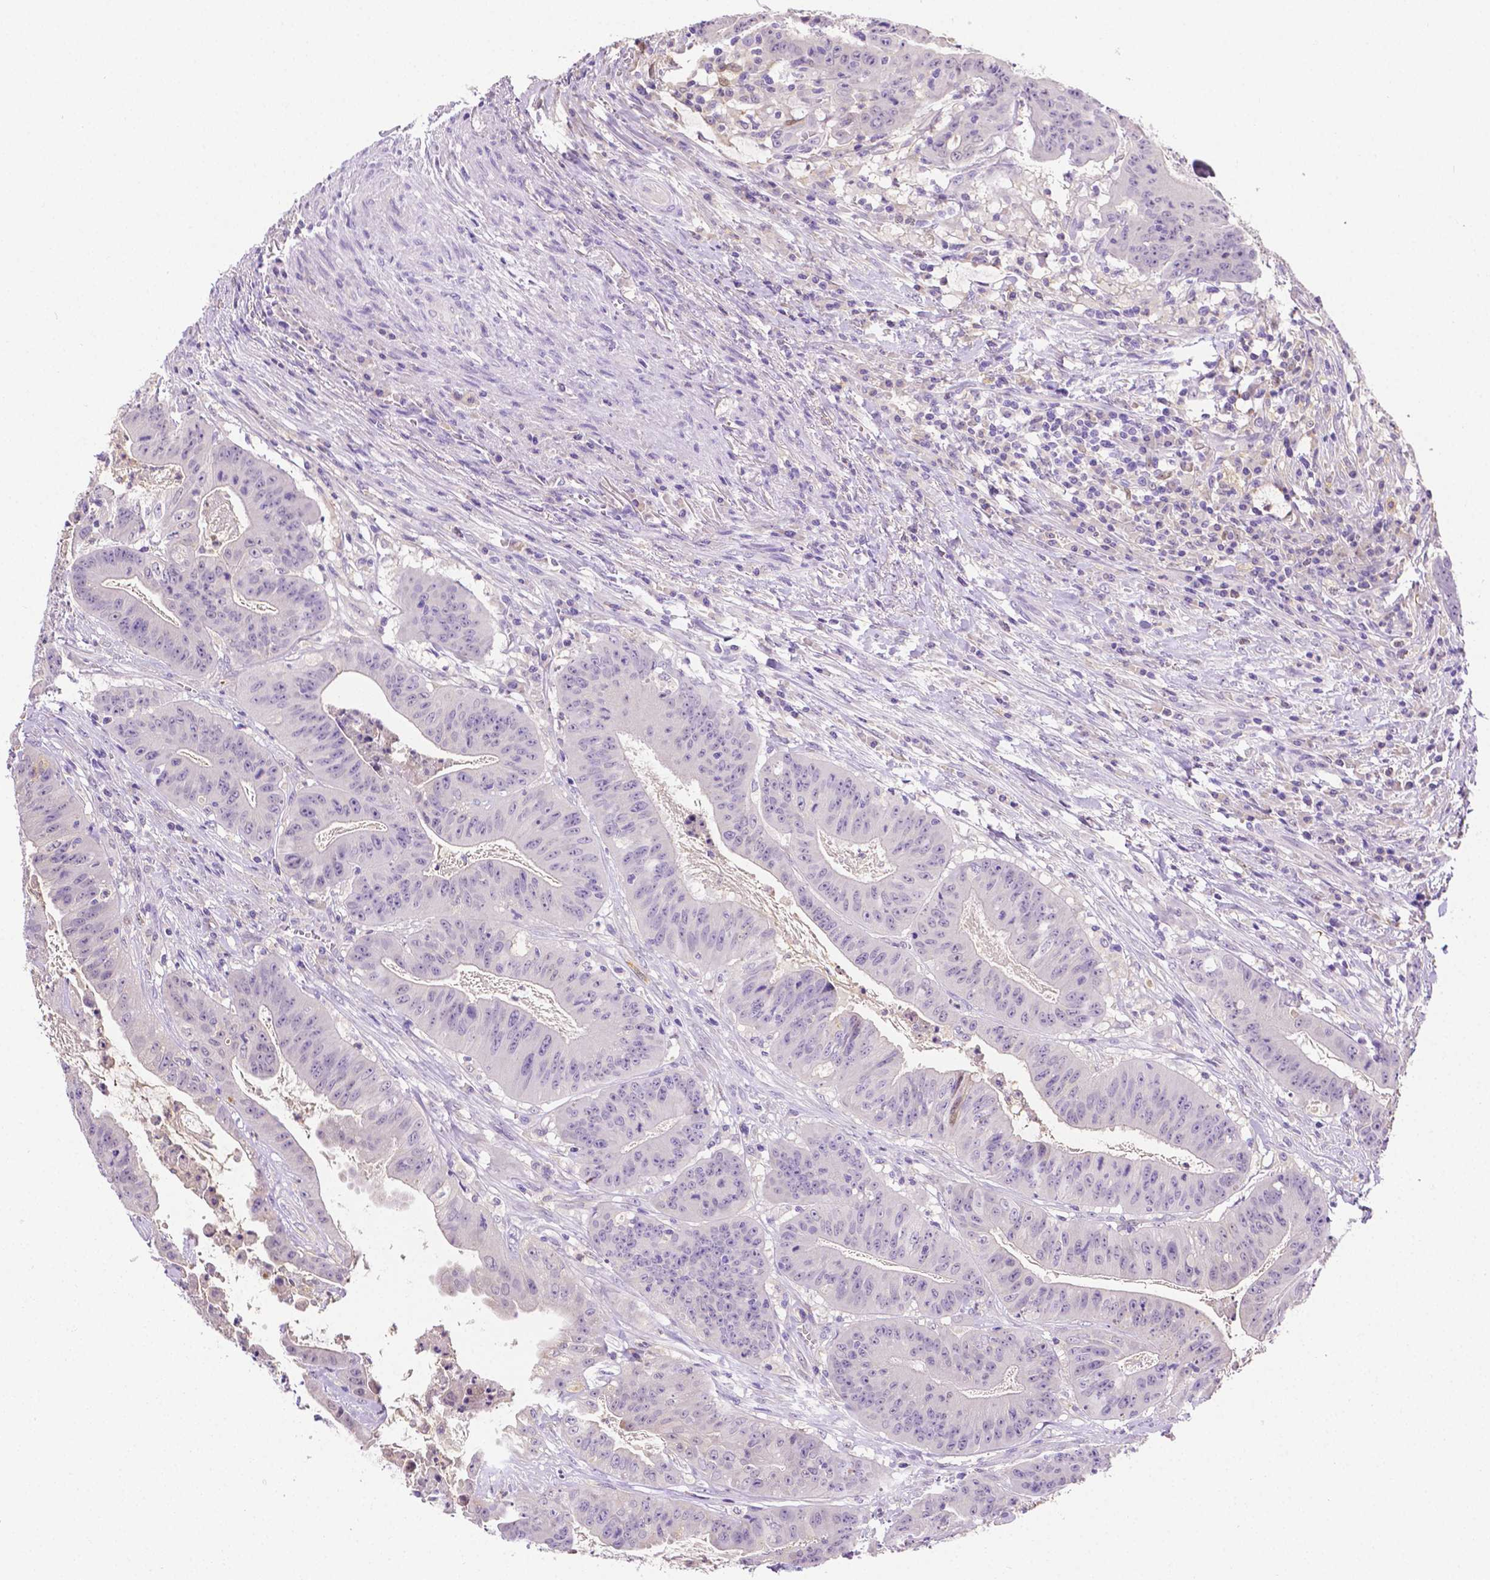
{"staining": {"intensity": "negative", "quantity": "none", "location": "none"}, "tissue": "colorectal cancer", "cell_type": "Tumor cells", "image_type": "cancer", "snomed": [{"axis": "morphology", "description": "Adenocarcinoma, NOS"}, {"axis": "topography", "description": "Colon"}], "caption": "Tumor cells are negative for brown protein staining in colorectal cancer. (IHC, brightfield microscopy, high magnification).", "gene": "NXPH2", "patient": {"sex": "male", "age": 33}}